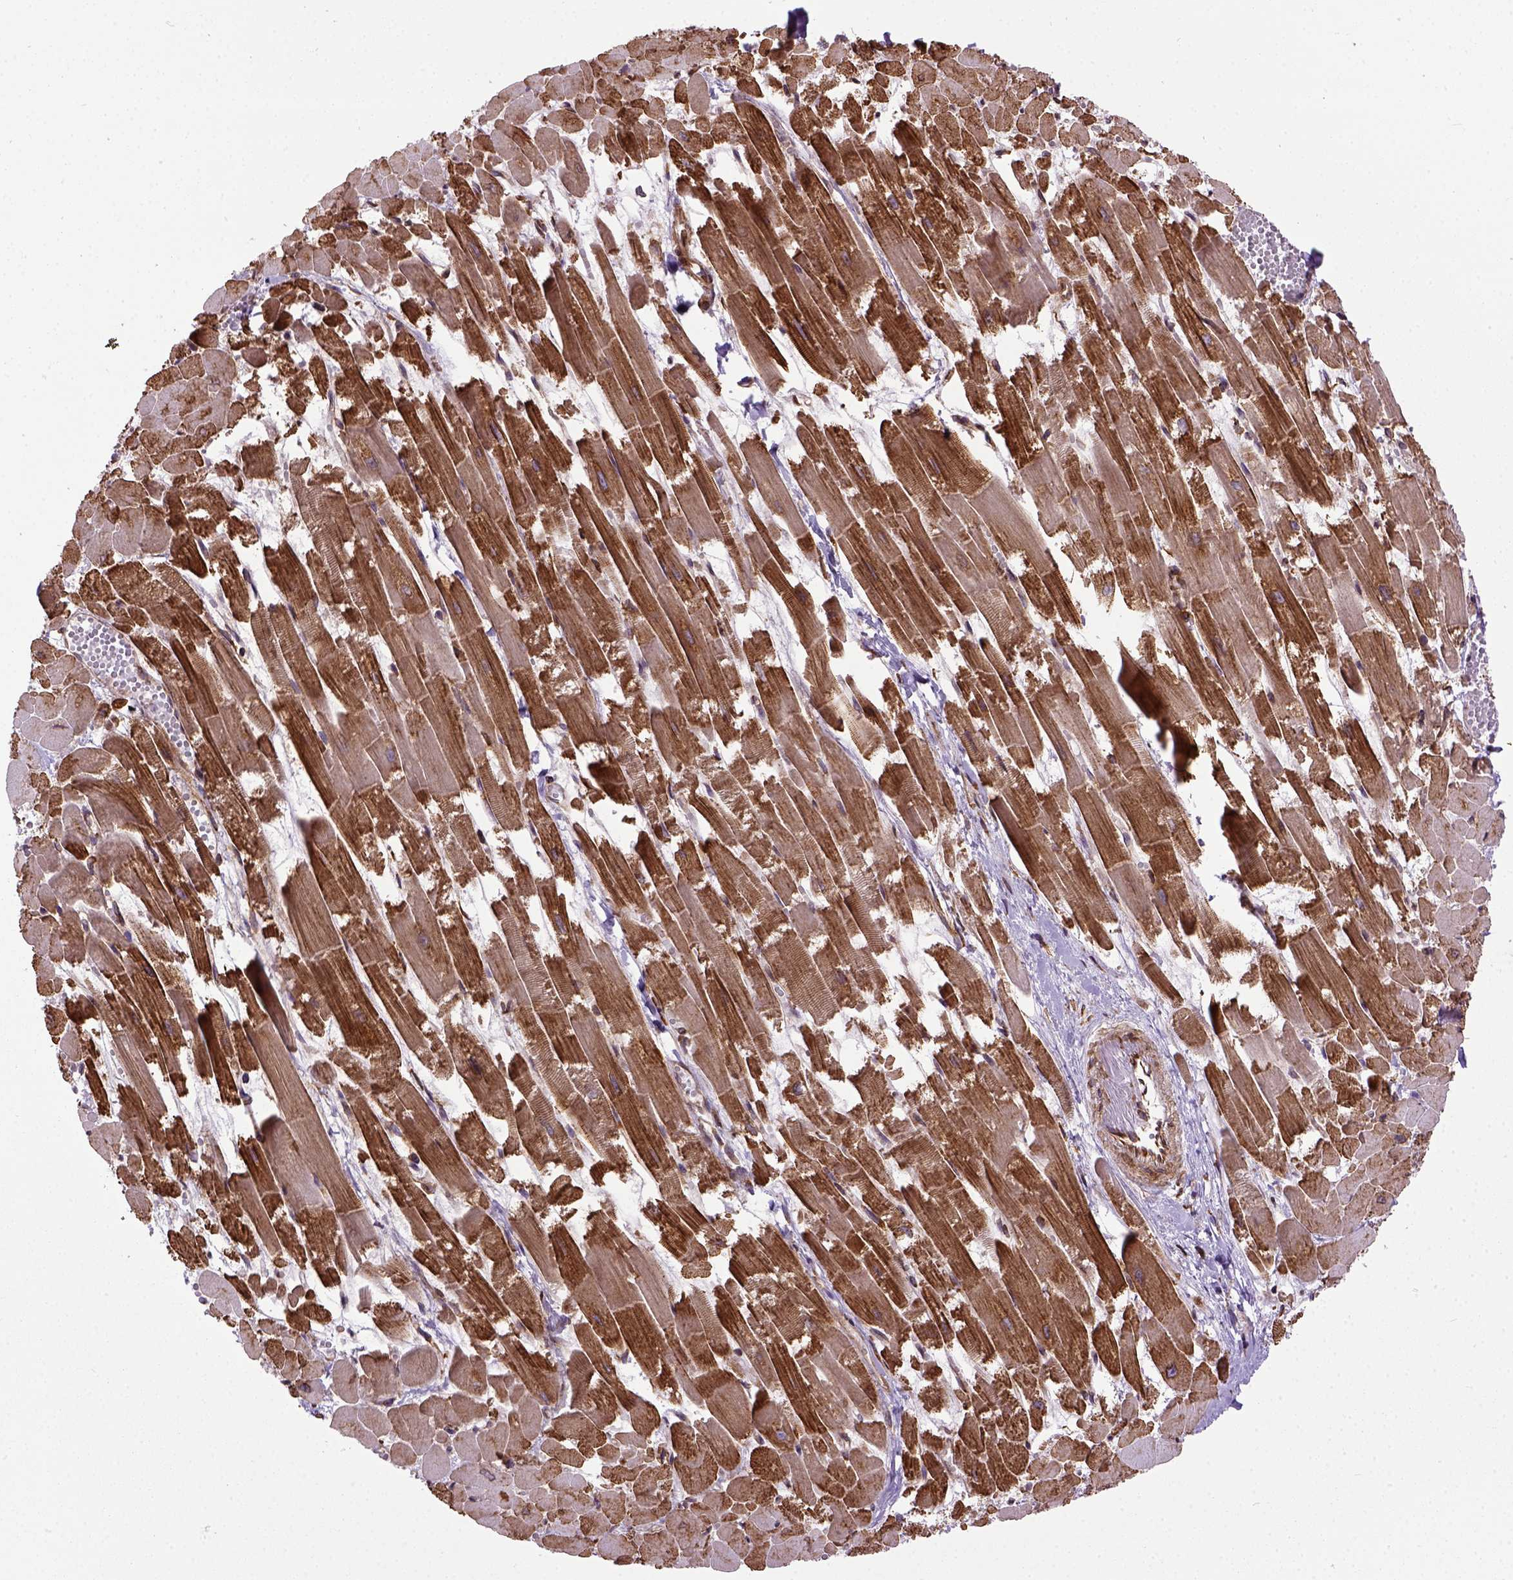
{"staining": {"intensity": "moderate", "quantity": "25%-75%", "location": "cytoplasmic/membranous"}, "tissue": "heart muscle", "cell_type": "Cardiomyocytes", "image_type": "normal", "snomed": [{"axis": "morphology", "description": "Normal tissue, NOS"}, {"axis": "topography", "description": "Heart"}], "caption": "Normal heart muscle was stained to show a protein in brown. There is medium levels of moderate cytoplasmic/membranous positivity in approximately 25%-75% of cardiomyocytes. (brown staining indicates protein expression, while blue staining denotes nuclei).", "gene": "CAPRIN1", "patient": {"sex": "female", "age": 52}}